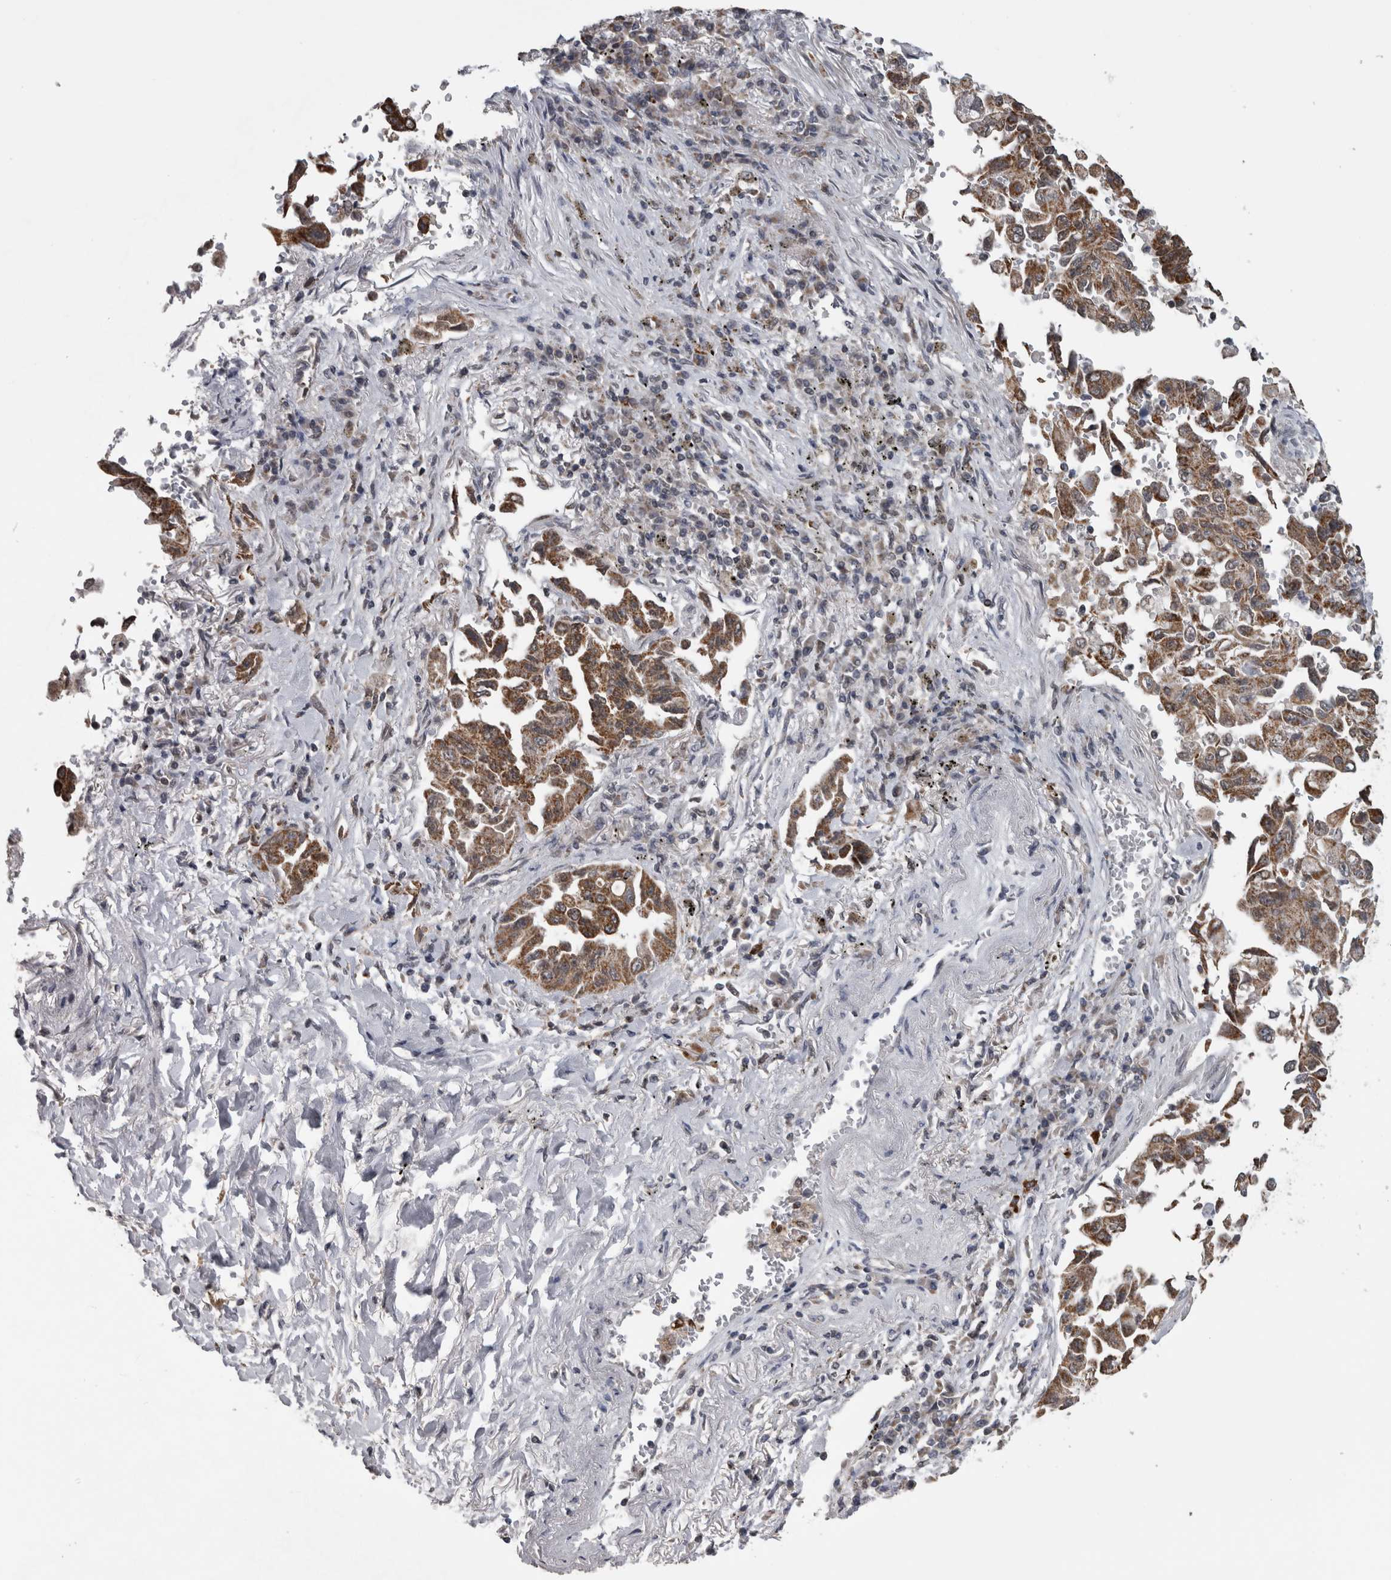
{"staining": {"intensity": "moderate", "quantity": ">75%", "location": "cytoplasmic/membranous"}, "tissue": "lung cancer", "cell_type": "Tumor cells", "image_type": "cancer", "snomed": [{"axis": "morphology", "description": "Adenocarcinoma, NOS"}, {"axis": "topography", "description": "Lung"}], "caption": "Tumor cells show medium levels of moderate cytoplasmic/membranous expression in approximately >75% of cells in human lung adenocarcinoma.", "gene": "OR2K2", "patient": {"sex": "female", "age": 51}}